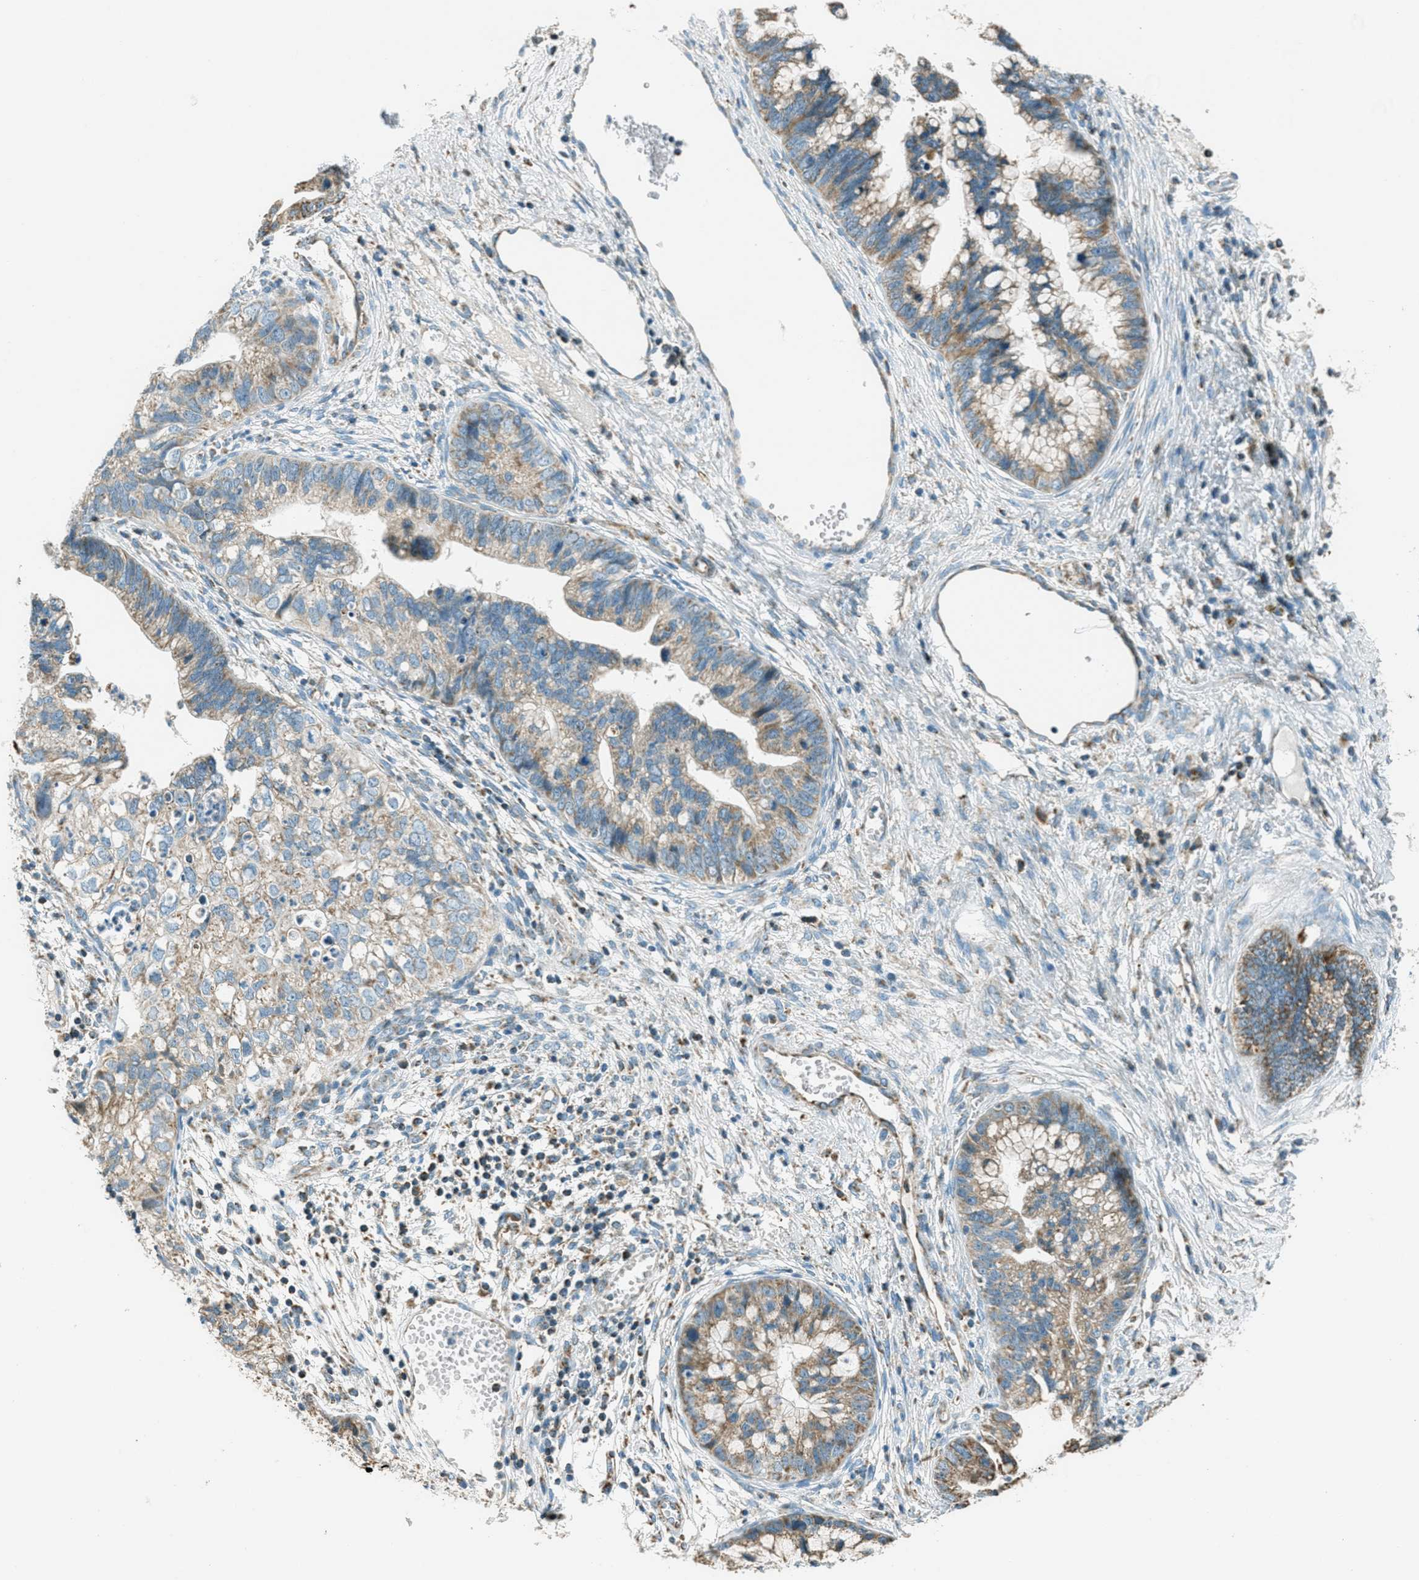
{"staining": {"intensity": "weak", "quantity": ">75%", "location": "cytoplasmic/membranous"}, "tissue": "cervical cancer", "cell_type": "Tumor cells", "image_type": "cancer", "snomed": [{"axis": "morphology", "description": "Adenocarcinoma, NOS"}, {"axis": "topography", "description": "Cervix"}], "caption": "Cervical cancer was stained to show a protein in brown. There is low levels of weak cytoplasmic/membranous positivity in about >75% of tumor cells.", "gene": "CHST15", "patient": {"sex": "female", "age": 44}}